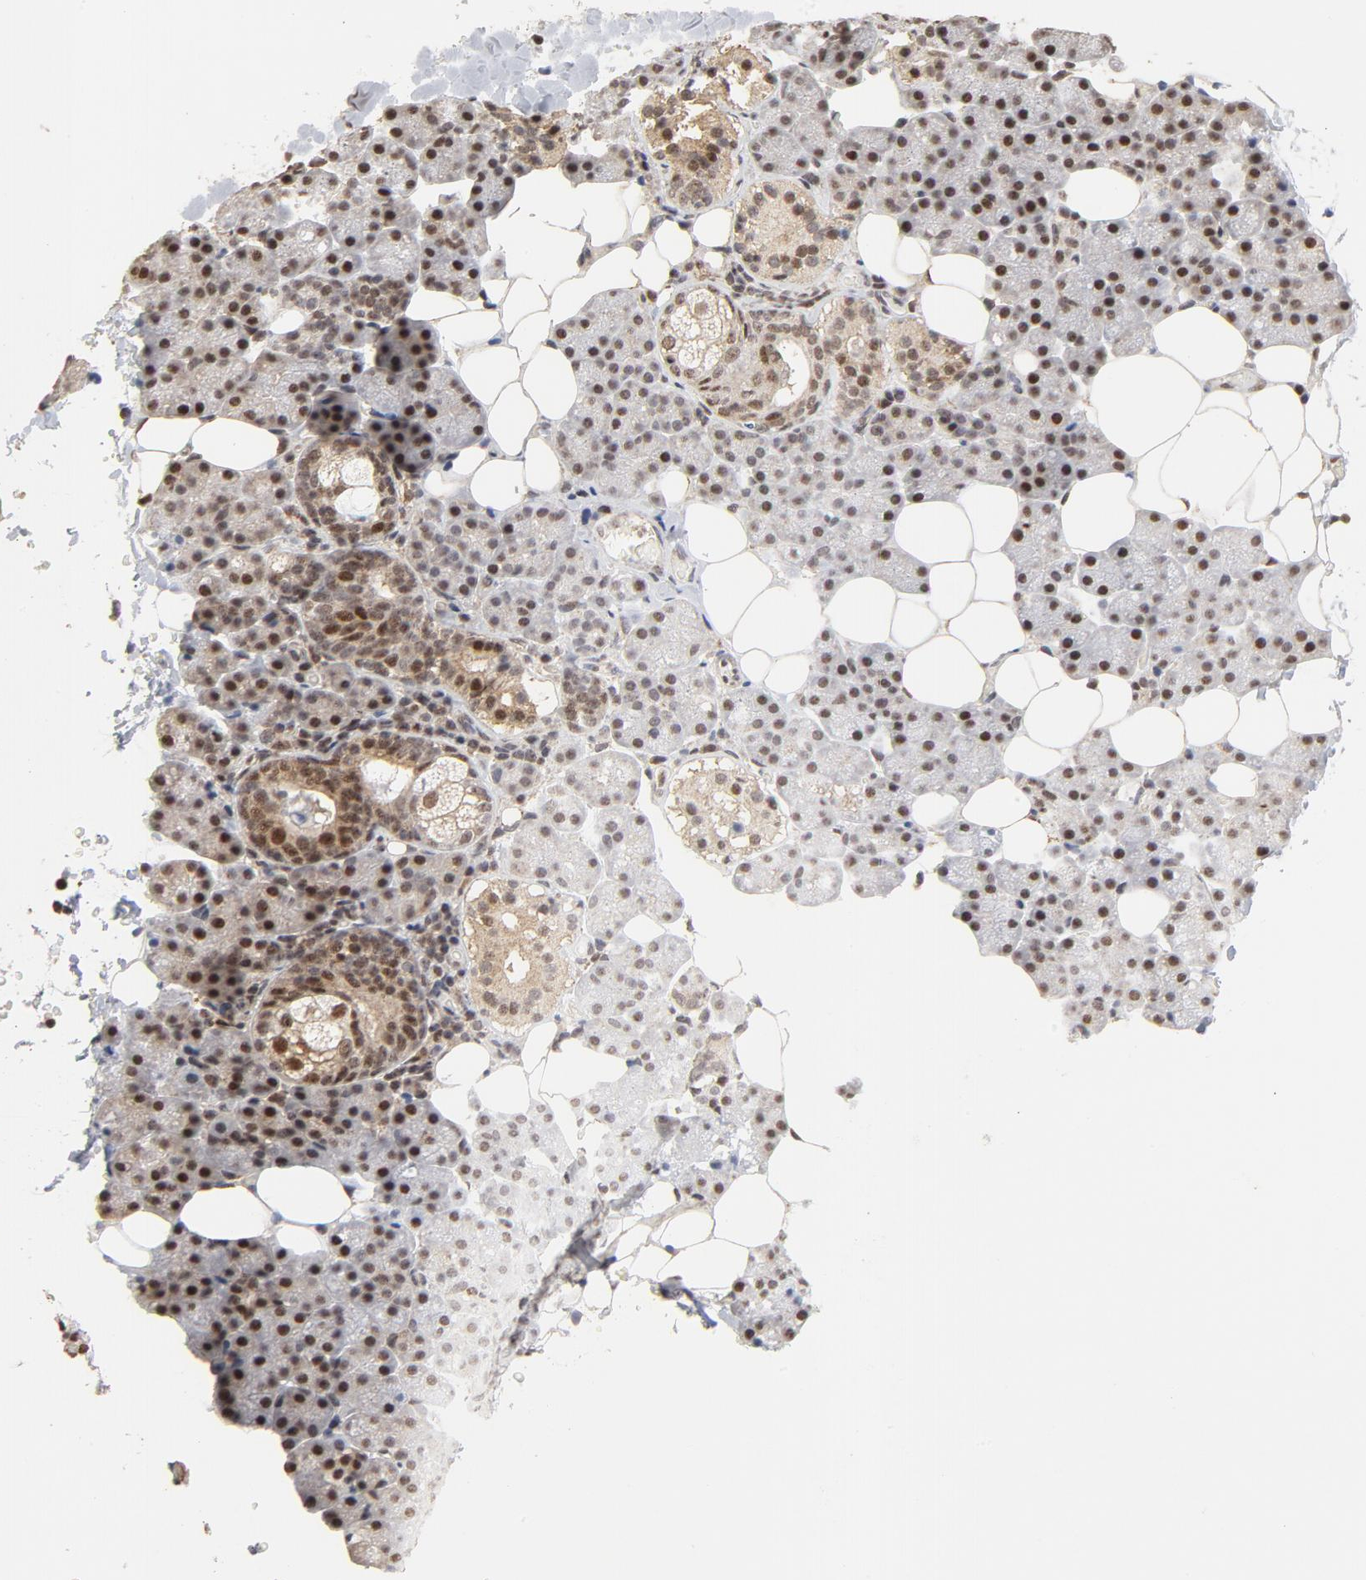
{"staining": {"intensity": "moderate", "quantity": "25%-75%", "location": "cytoplasmic/membranous,nuclear"}, "tissue": "salivary gland", "cell_type": "Glandular cells", "image_type": "normal", "snomed": [{"axis": "morphology", "description": "Normal tissue, NOS"}, {"axis": "topography", "description": "Lymph node"}, {"axis": "topography", "description": "Salivary gland"}], "caption": "A medium amount of moderate cytoplasmic/membranous,nuclear positivity is identified in about 25%-75% of glandular cells in benign salivary gland. (DAB (3,3'-diaminobenzidine) IHC with brightfield microscopy, high magnification).", "gene": "TP53RK", "patient": {"sex": "male", "age": 8}}